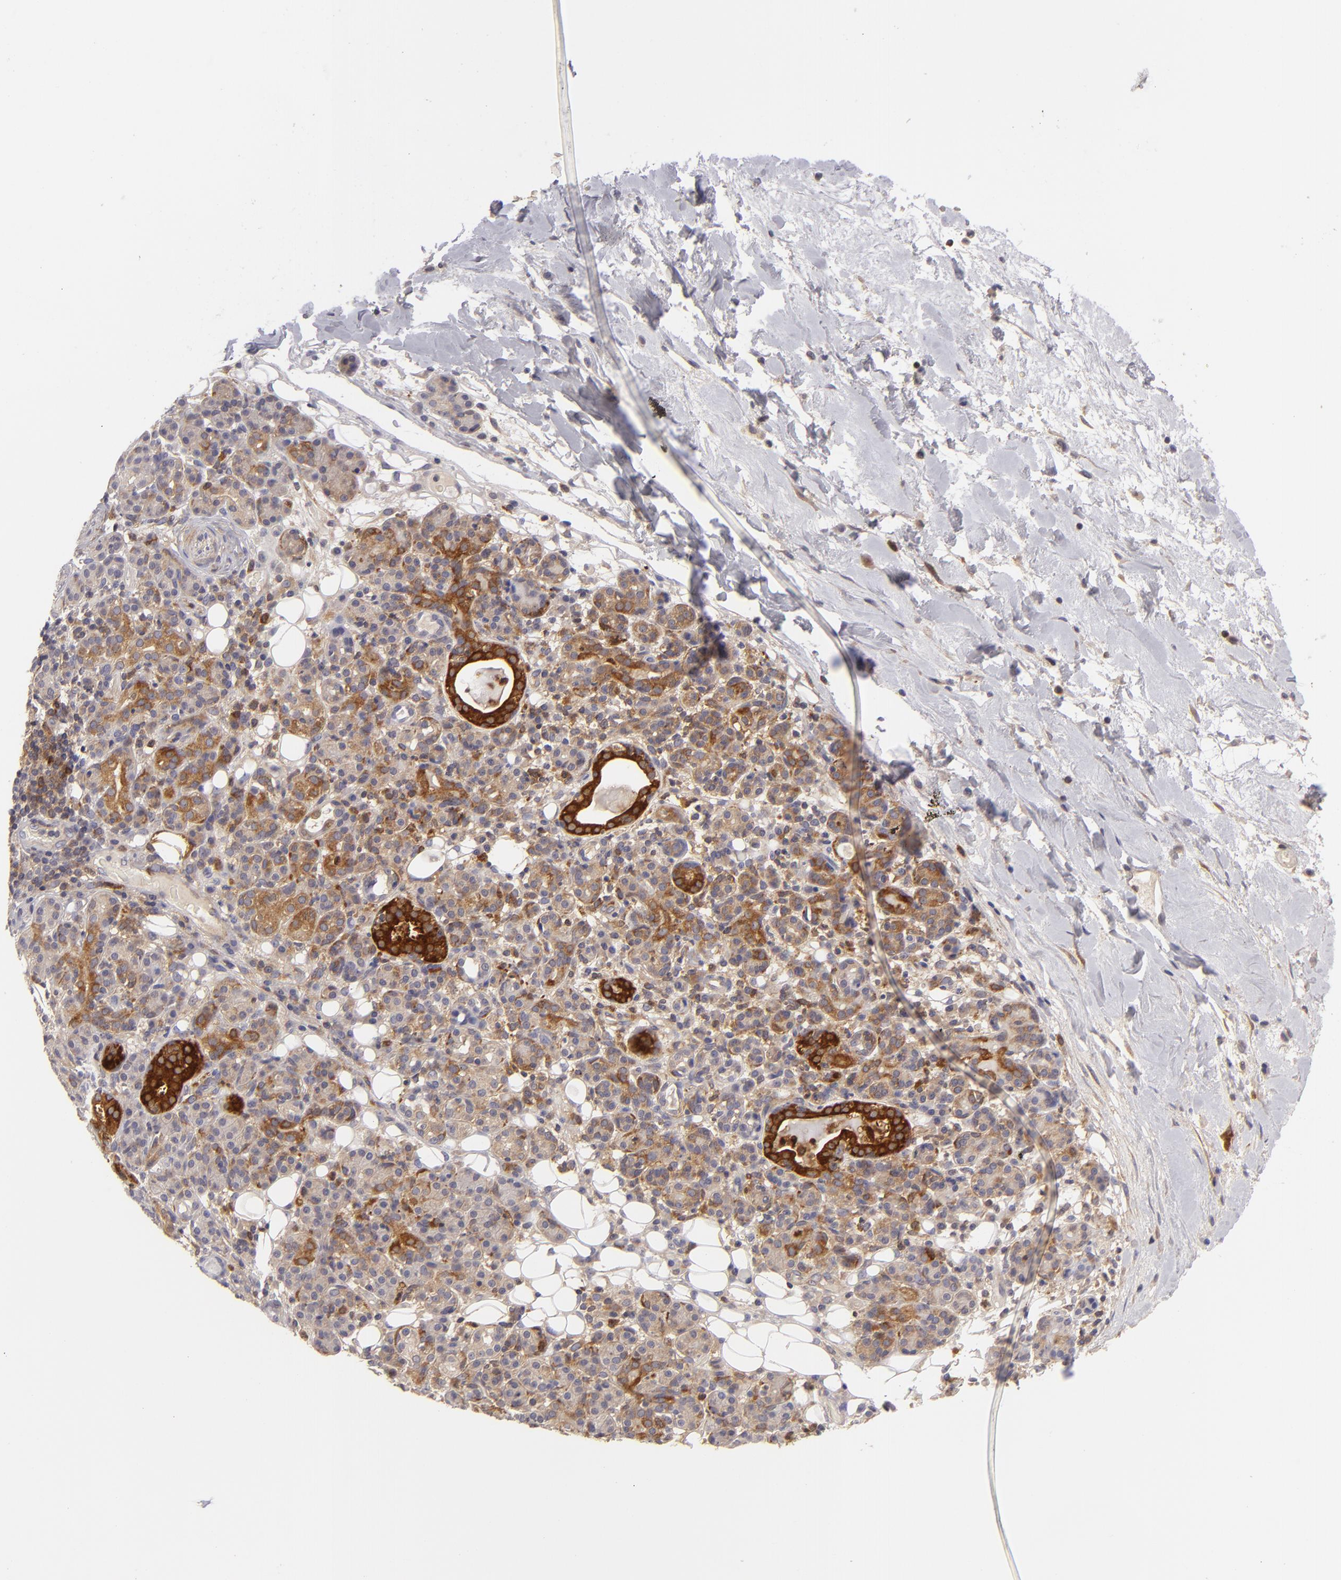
{"staining": {"intensity": "strong", "quantity": ">75%", "location": "cytoplasmic/membranous"}, "tissue": "skin cancer", "cell_type": "Tumor cells", "image_type": "cancer", "snomed": [{"axis": "morphology", "description": "Squamous cell carcinoma, NOS"}, {"axis": "topography", "description": "Skin"}], "caption": "Protein analysis of squamous cell carcinoma (skin) tissue displays strong cytoplasmic/membranous expression in approximately >75% of tumor cells.", "gene": "MMP10", "patient": {"sex": "male", "age": 84}}